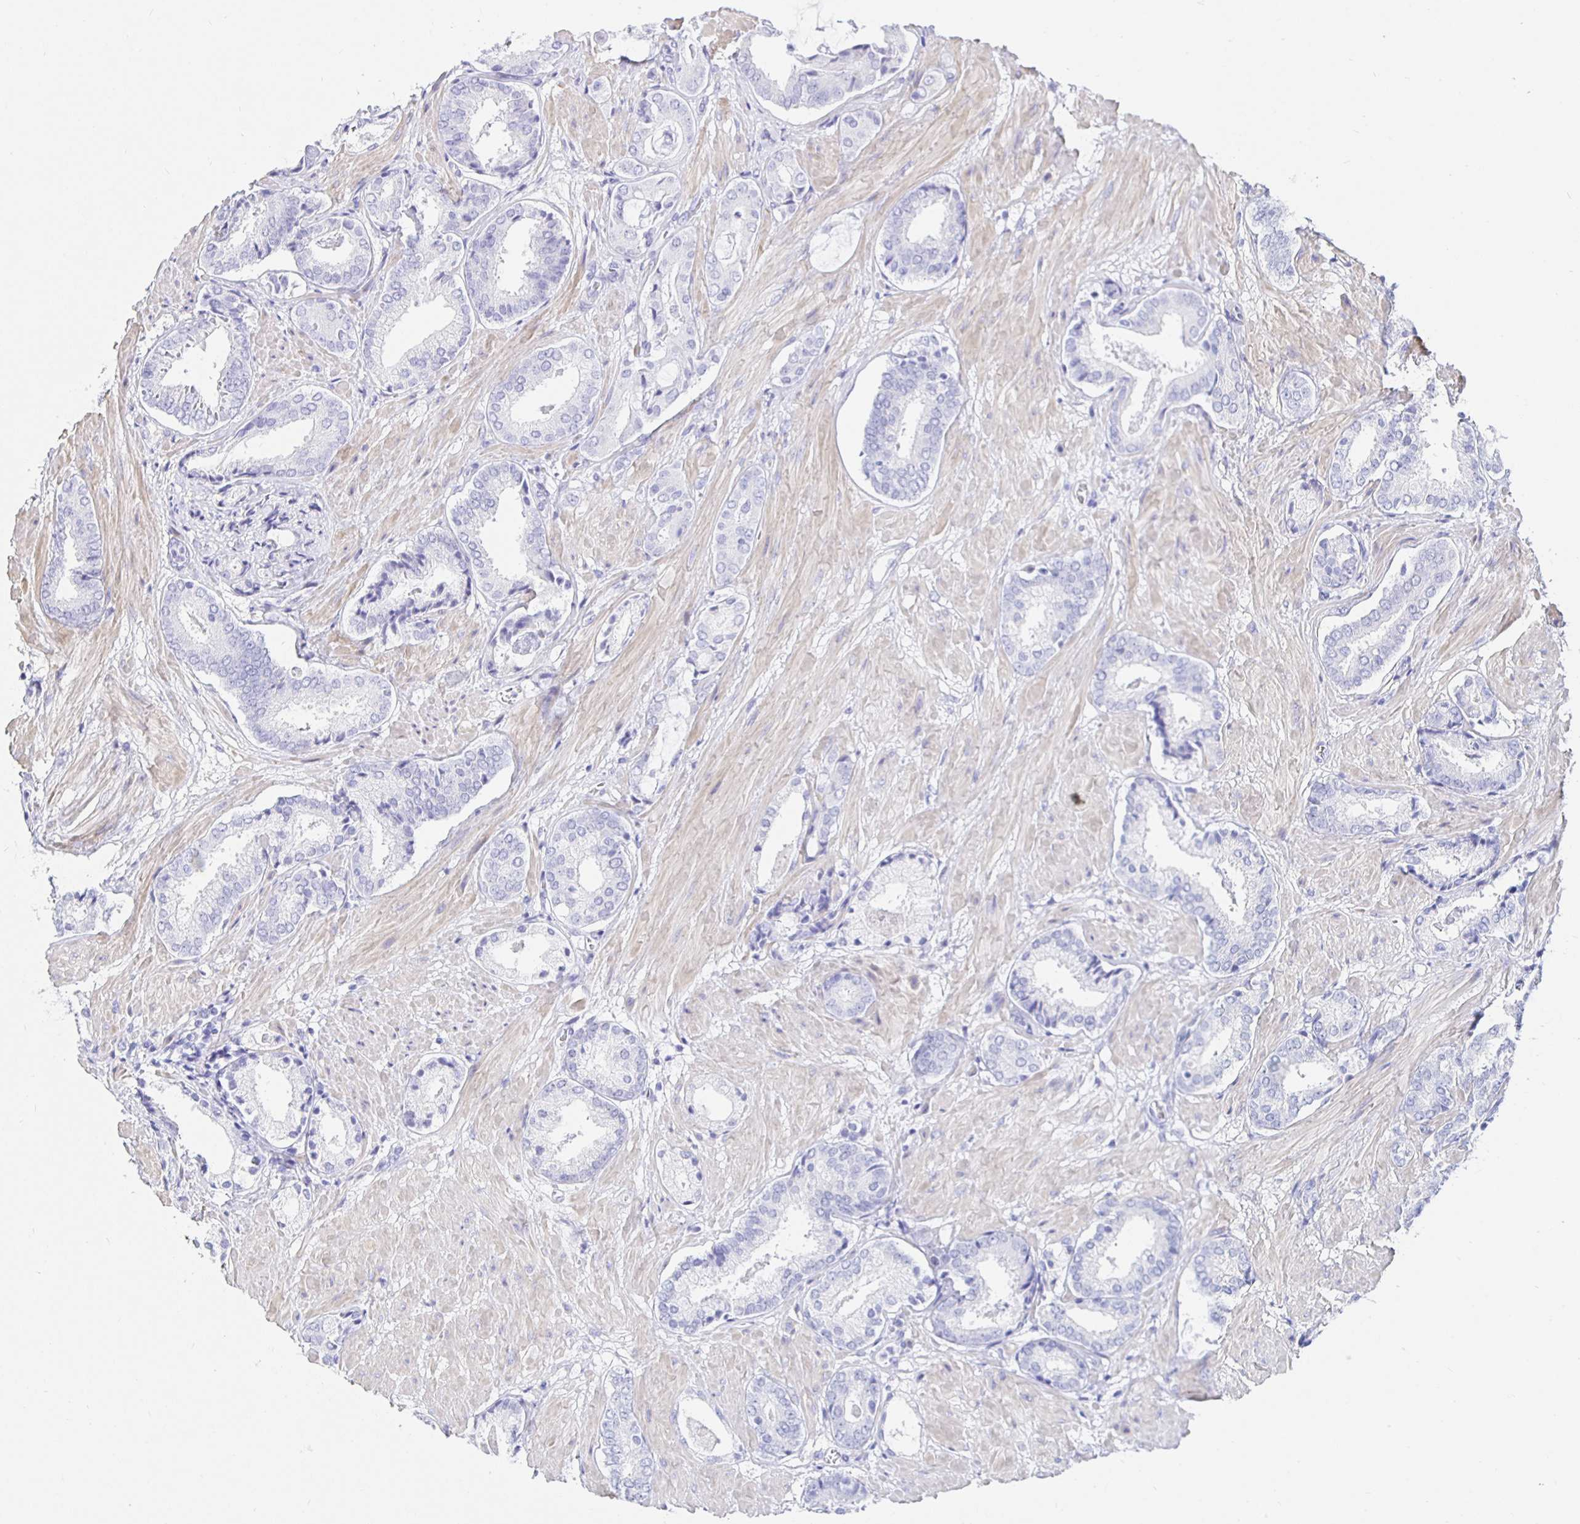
{"staining": {"intensity": "negative", "quantity": "none", "location": "none"}, "tissue": "prostate cancer", "cell_type": "Tumor cells", "image_type": "cancer", "snomed": [{"axis": "morphology", "description": "Adenocarcinoma, High grade"}, {"axis": "topography", "description": "Prostate"}], "caption": "Human prostate cancer (high-grade adenocarcinoma) stained for a protein using immunohistochemistry demonstrates no positivity in tumor cells.", "gene": "HSPA4L", "patient": {"sex": "male", "age": 56}}